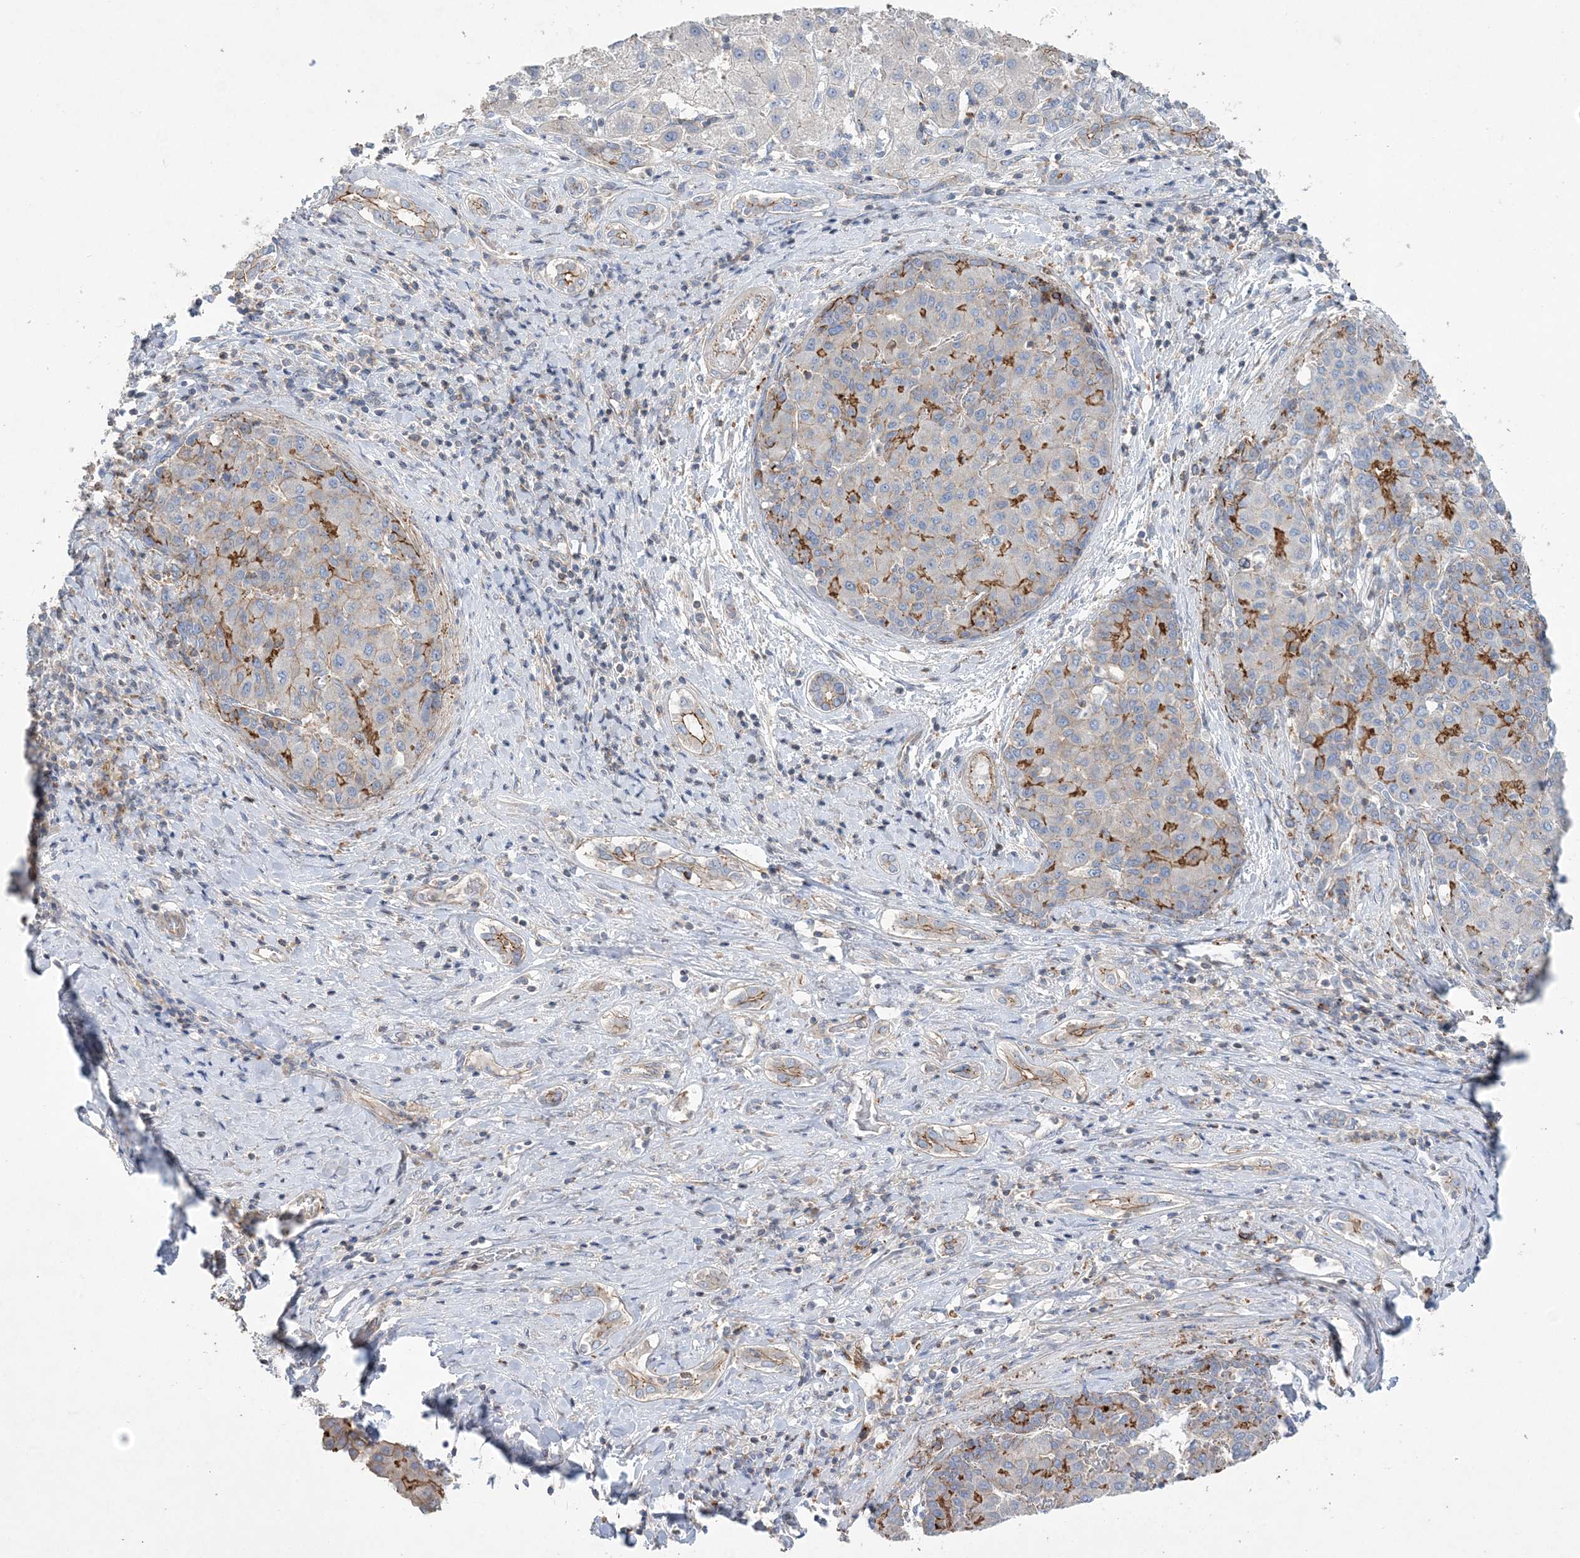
{"staining": {"intensity": "moderate", "quantity": "<25%", "location": "cytoplasmic/membranous"}, "tissue": "liver cancer", "cell_type": "Tumor cells", "image_type": "cancer", "snomed": [{"axis": "morphology", "description": "Carcinoma, Hepatocellular, NOS"}, {"axis": "topography", "description": "Liver"}], "caption": "High-magnification brightfield microscopy of liver cancer stained with DAB (3,3'-diaminobenzidine) (brown) and counterstained with hematoxylin (blue). tumor cells exhibit moderate cytoplasmic/membranous staining is appreciated in about<25% of cells. The staining was performed using DAB to visualize the protein expression in brown, while the nuclei were stained in blue with hematoxylin (Magnification: 20x).", "gene": "PIGC", "patient": {"sex": "male", "age": 65}}